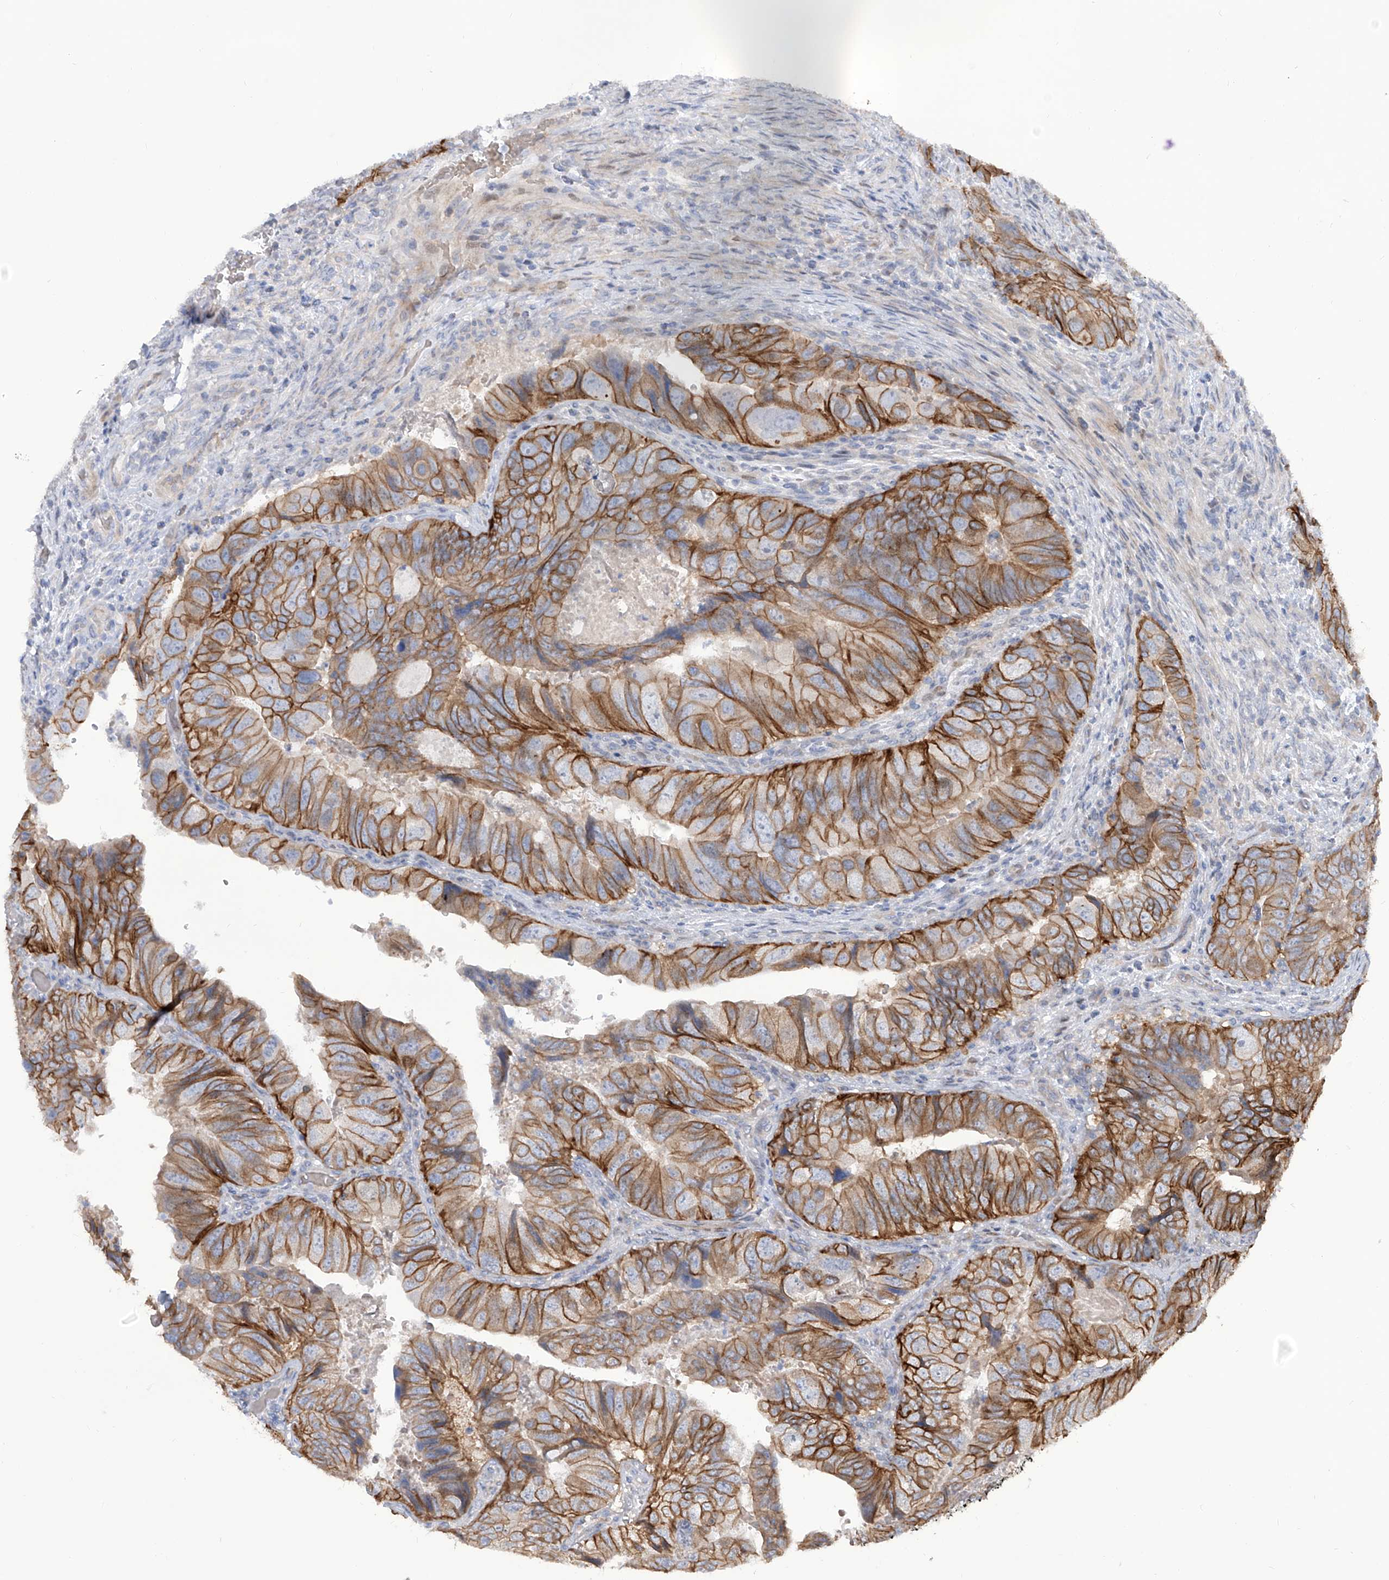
{"staining": {"intensity": "moderate", "quantity": ">75%", "location": "cytoplasmic/membranous"}, "tissue": "colorectal cancer", "cell_type": "Tumor cells", "image_type": "cancer", "snomed": [{"axis": "morphology", "description": "Adenocarcinoma, NOS"}, {"axis": "topography", "description": "Rectum"}], "caption": "An IHC image of tumor tissue is shown. Protein staining in brown highlights moderate cytoplasmic/membranous positivity in colorectal cancer within tumor cells.", "gene": "LRRC1", "patient": {"sex": "male", "age": 63}}